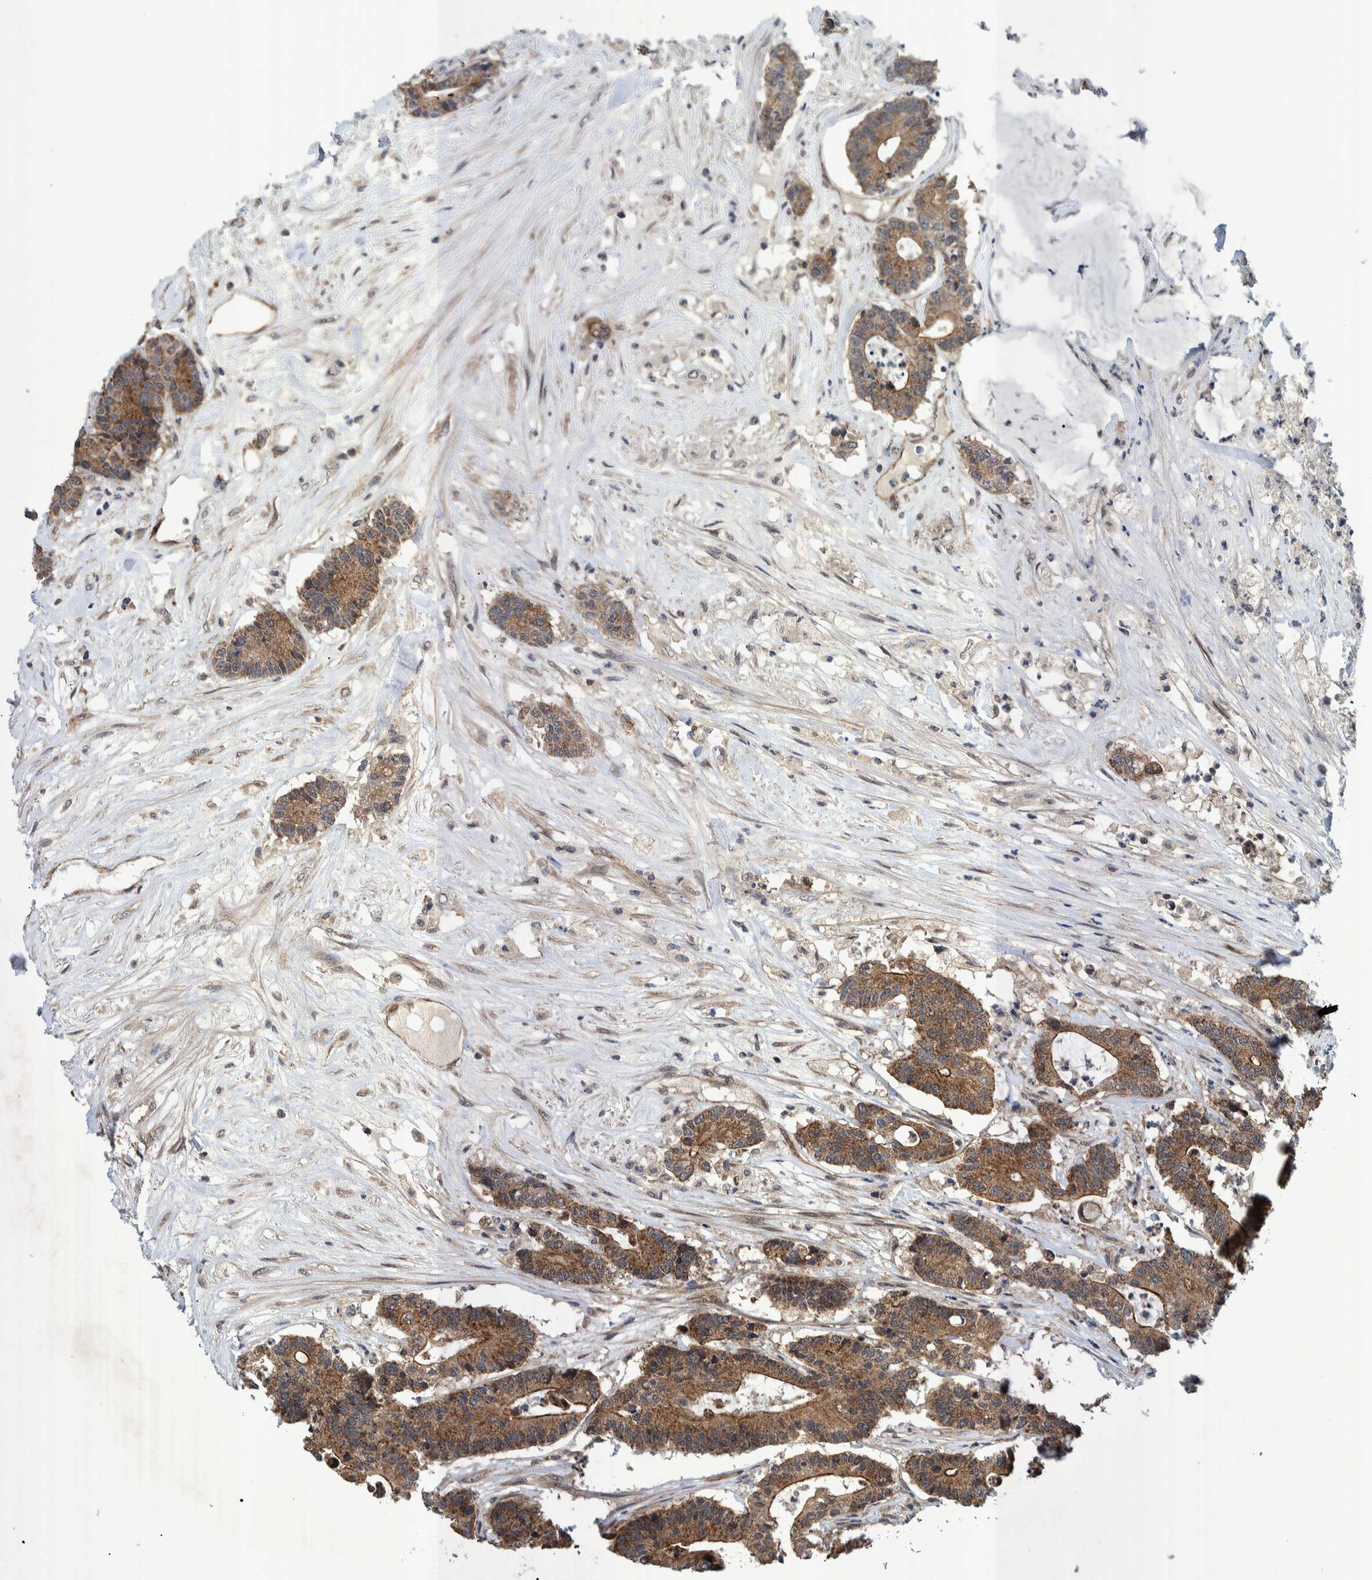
{"staining": {"intensity": "moderate", "quantity": ">75%", "location": "cytoplasmic/membranous"}, "tissue": "colorectal cancer", "cell_type": "Tumor cells", "image_type": "cancer", "snomed": [{"axis": "morphology", "description": "Adenocarcinoma, NOS"}, {"axis": "topography", "description": "Colon"}], "caption": "Immunohistochemistry (IHC) photomicrograph of colorectal cancer stained for a protein (brown), which displays medium levels of moderate cytoplasmic/membranous staining in approximately >75% of tumor cells.", "gene": "MRPS7", "patient": {"sex": "female", "age": 84}}